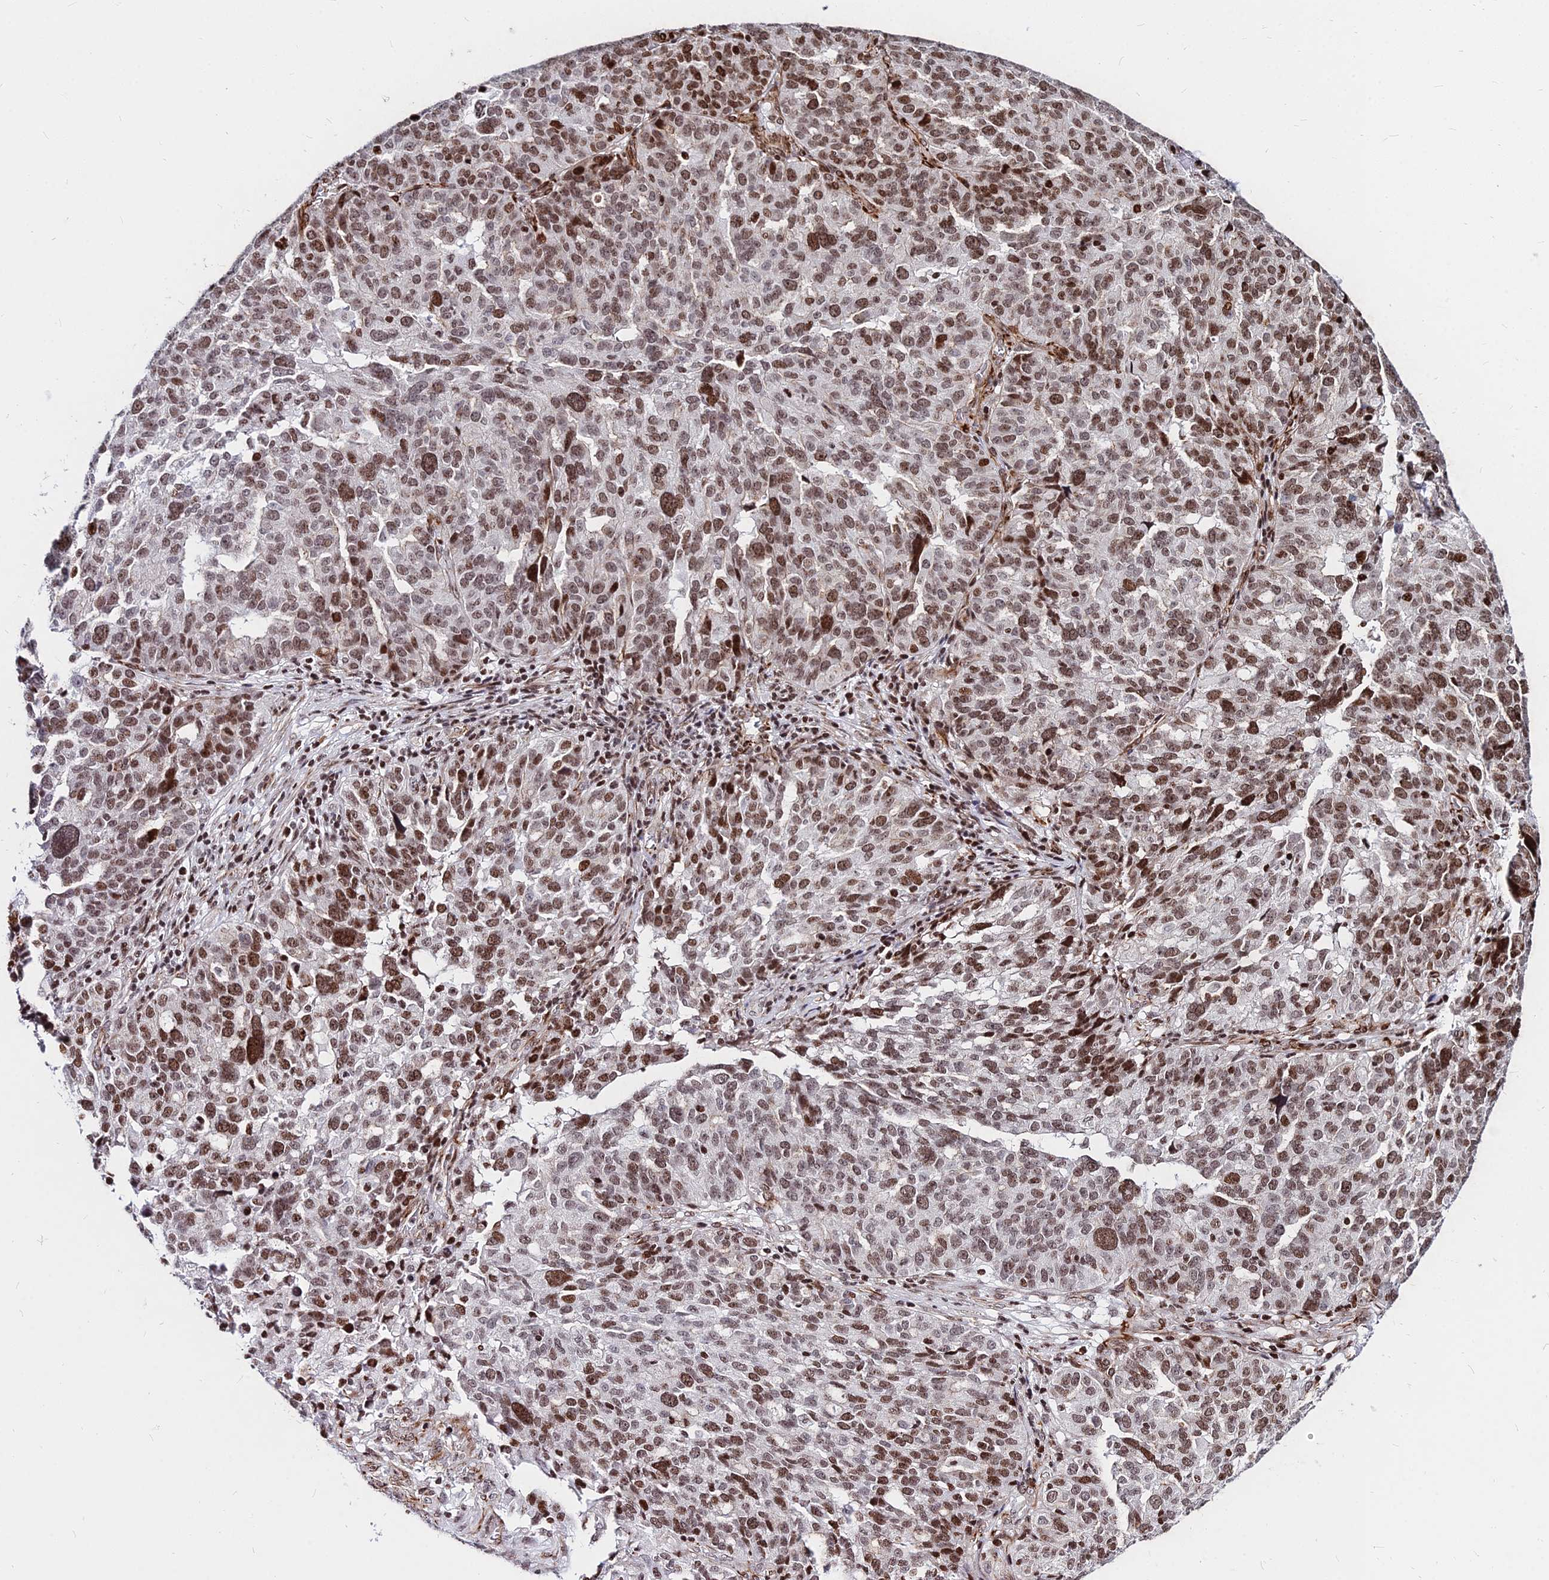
{"staining": {"intensity": "moderate", "quantity": ">75%", "location": "nuclear"}, "tissue": "ovarian cancer", "cell_type": "Tumor cells", "image_type": "cancer", "snomed": [{"axis": "morphology", "description": "Cystadenocarcinoma, serous, NOS"}, {"axis": "topography", "description": "Ovary"}], "caption": "Immunohistochemistry of human ovarian cancer reveals medium levels of moderate nuclear positivity in about >75% of tumor cells.", "gene": "NYAP2", "patient": {"sex": "female", "age": 59}}